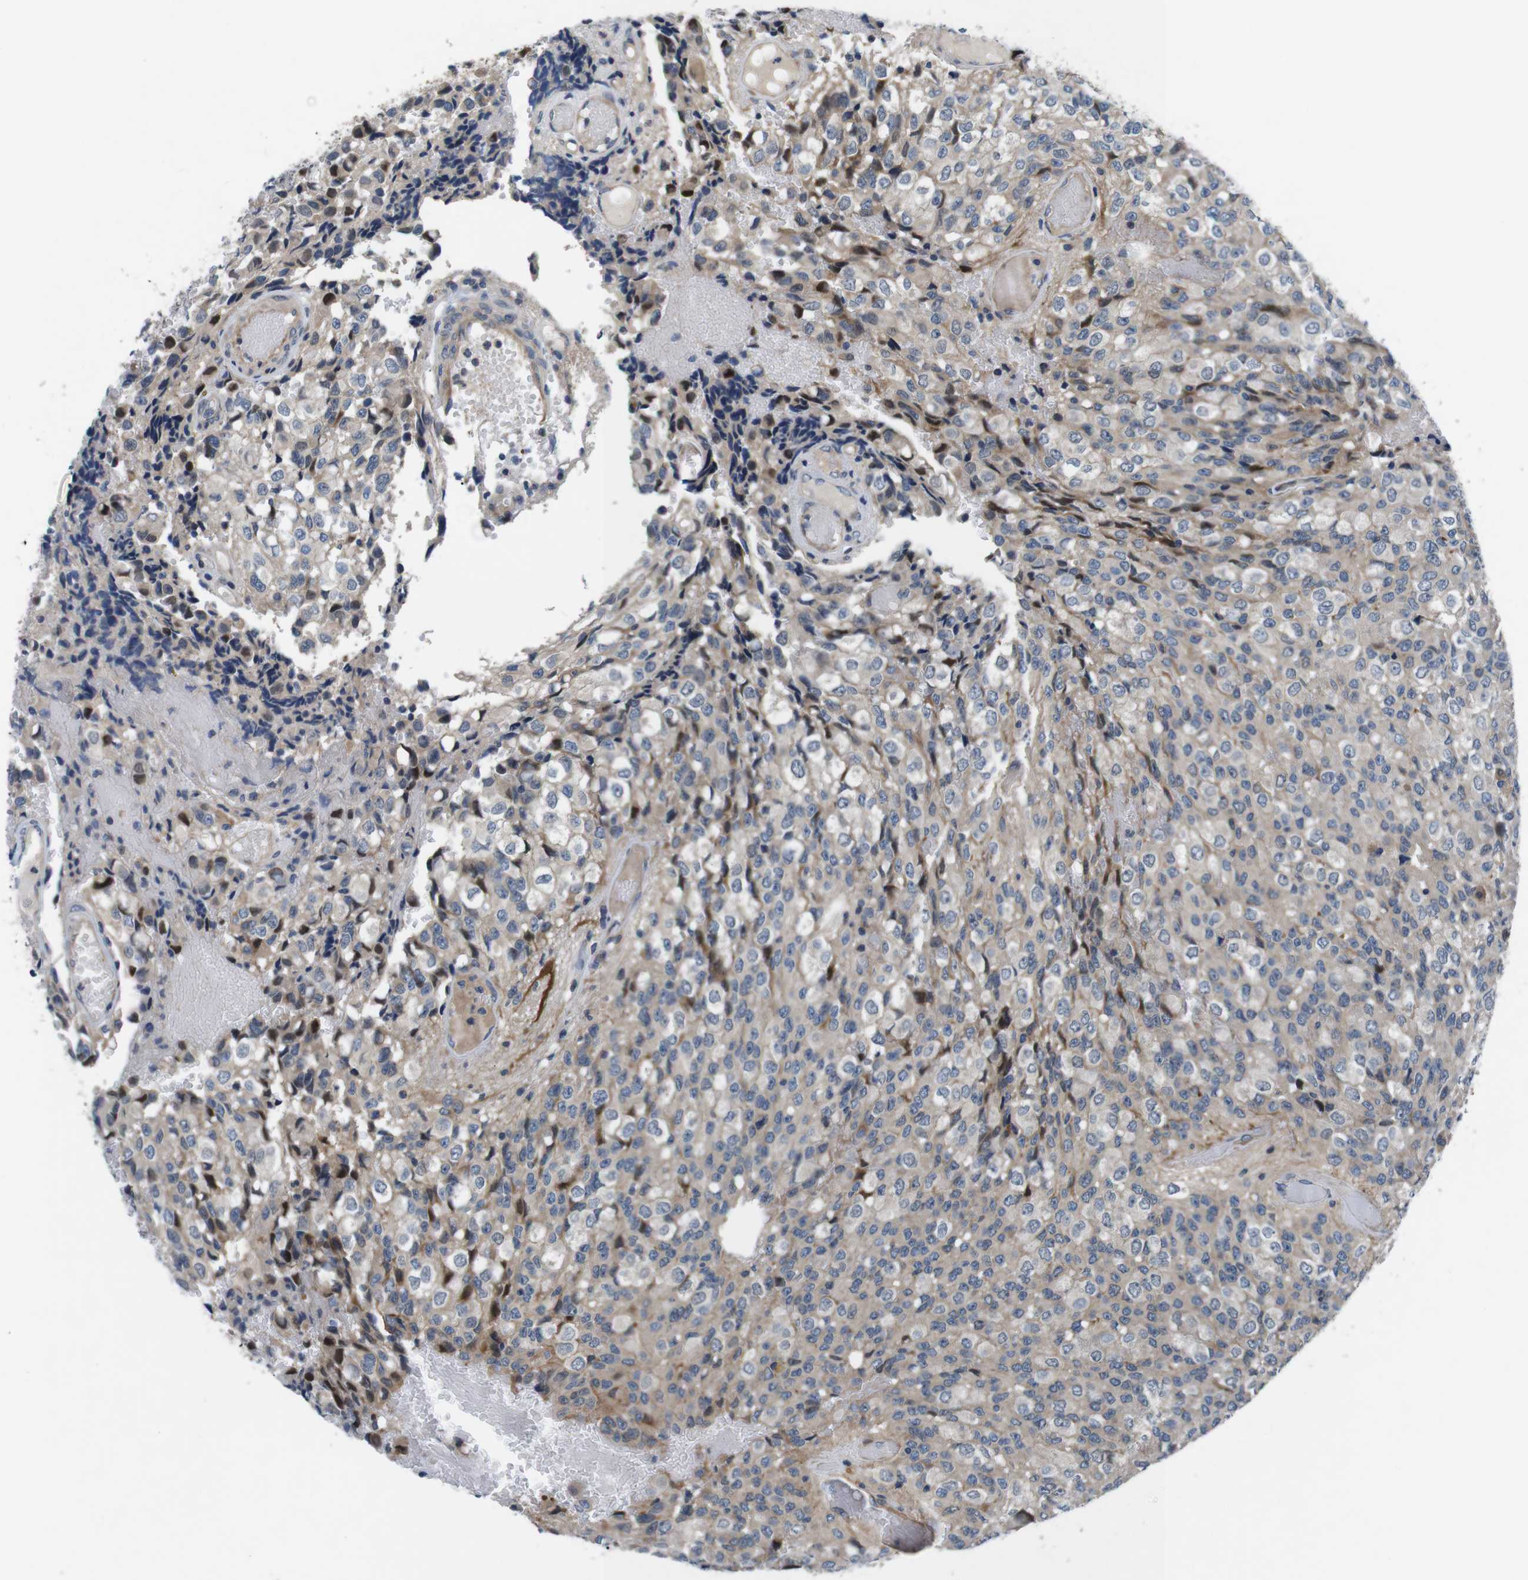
{"staining": {"intensity": "weak", "quantity": "25%-75%", "location": "cytoplasmic/membranous"}, "tissue": "glioma", "cell_type": "Tumor cells", "image_type": "cancer", "snomed": [{"axis": "morphology", "description": "Glioma, malignant, High grade"}, {"axis": "topography", "description": "Brain"}], "caption": "A low amount of weak cytoplasmic/membranous positivity is seen in about 25%-75% of tumor cells in glioma tissue.", "gene": "JAK1", "patient": {"sex": "male", "age": 32}}